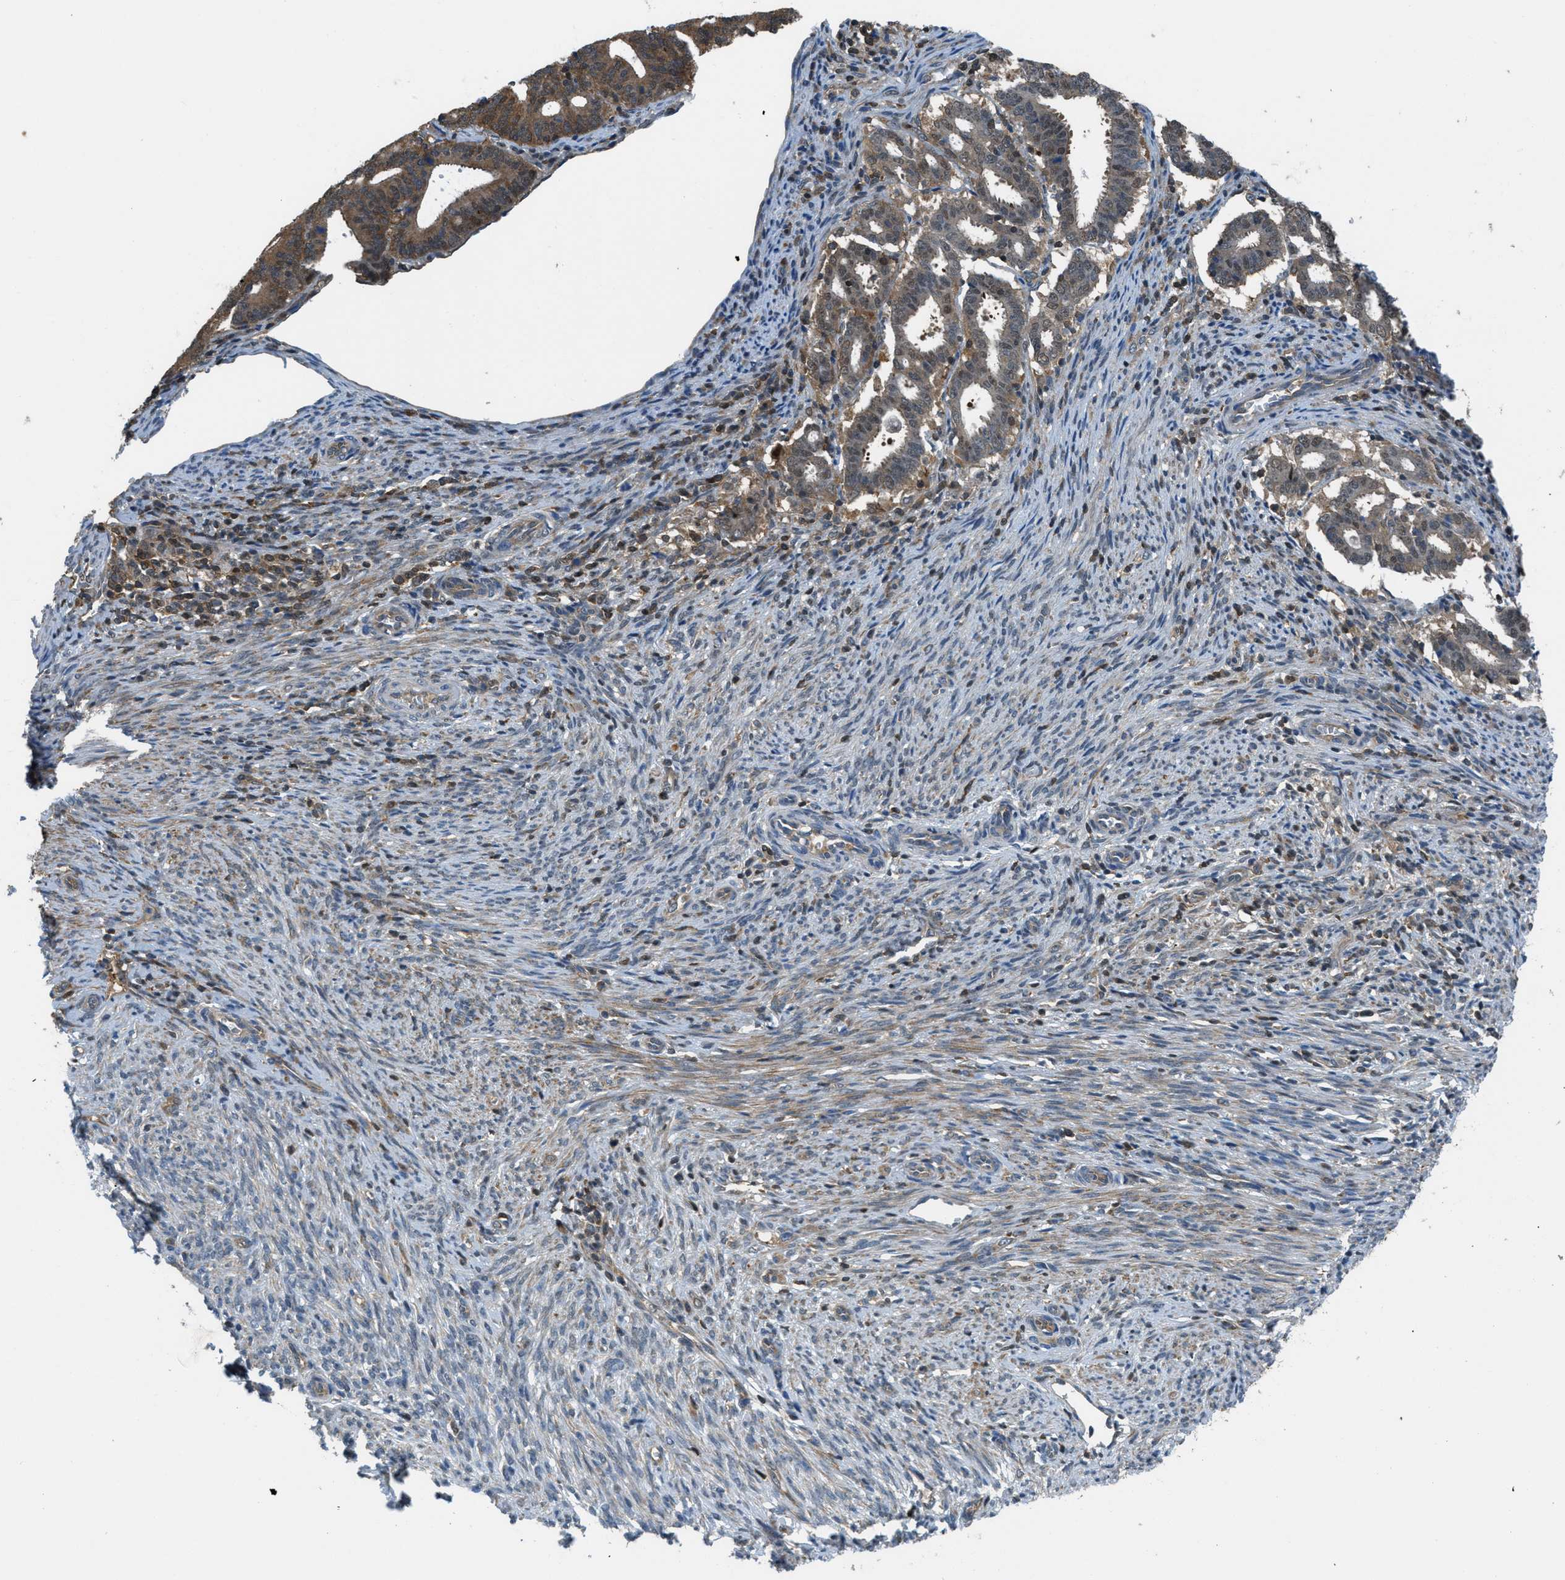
{"staining": {"intensity": "moderate", "quantity": "25%-75%", "location": "cytoplasmic/membranous,nuclear"}, "tissue": "endometrial cancer", "cell_type": "Tumor cells", "image_type": "cancer", "snomed": [{"axis": "morphology", "description": "Adenocarcinoma, NOS"}, {"axis": "topography", "description": "Uterus"}], "caption": "This micrograph exhibits immunohistochemistry (IHC) staining of adenocarcinoma (endometrial), with medium moderate cytoplasmic/membranous and nuclear positivity in approximately 25%-75% of tumor cells.", "gene": "PIP5K1C", "patient": {"sex": "female", "age": 83}}